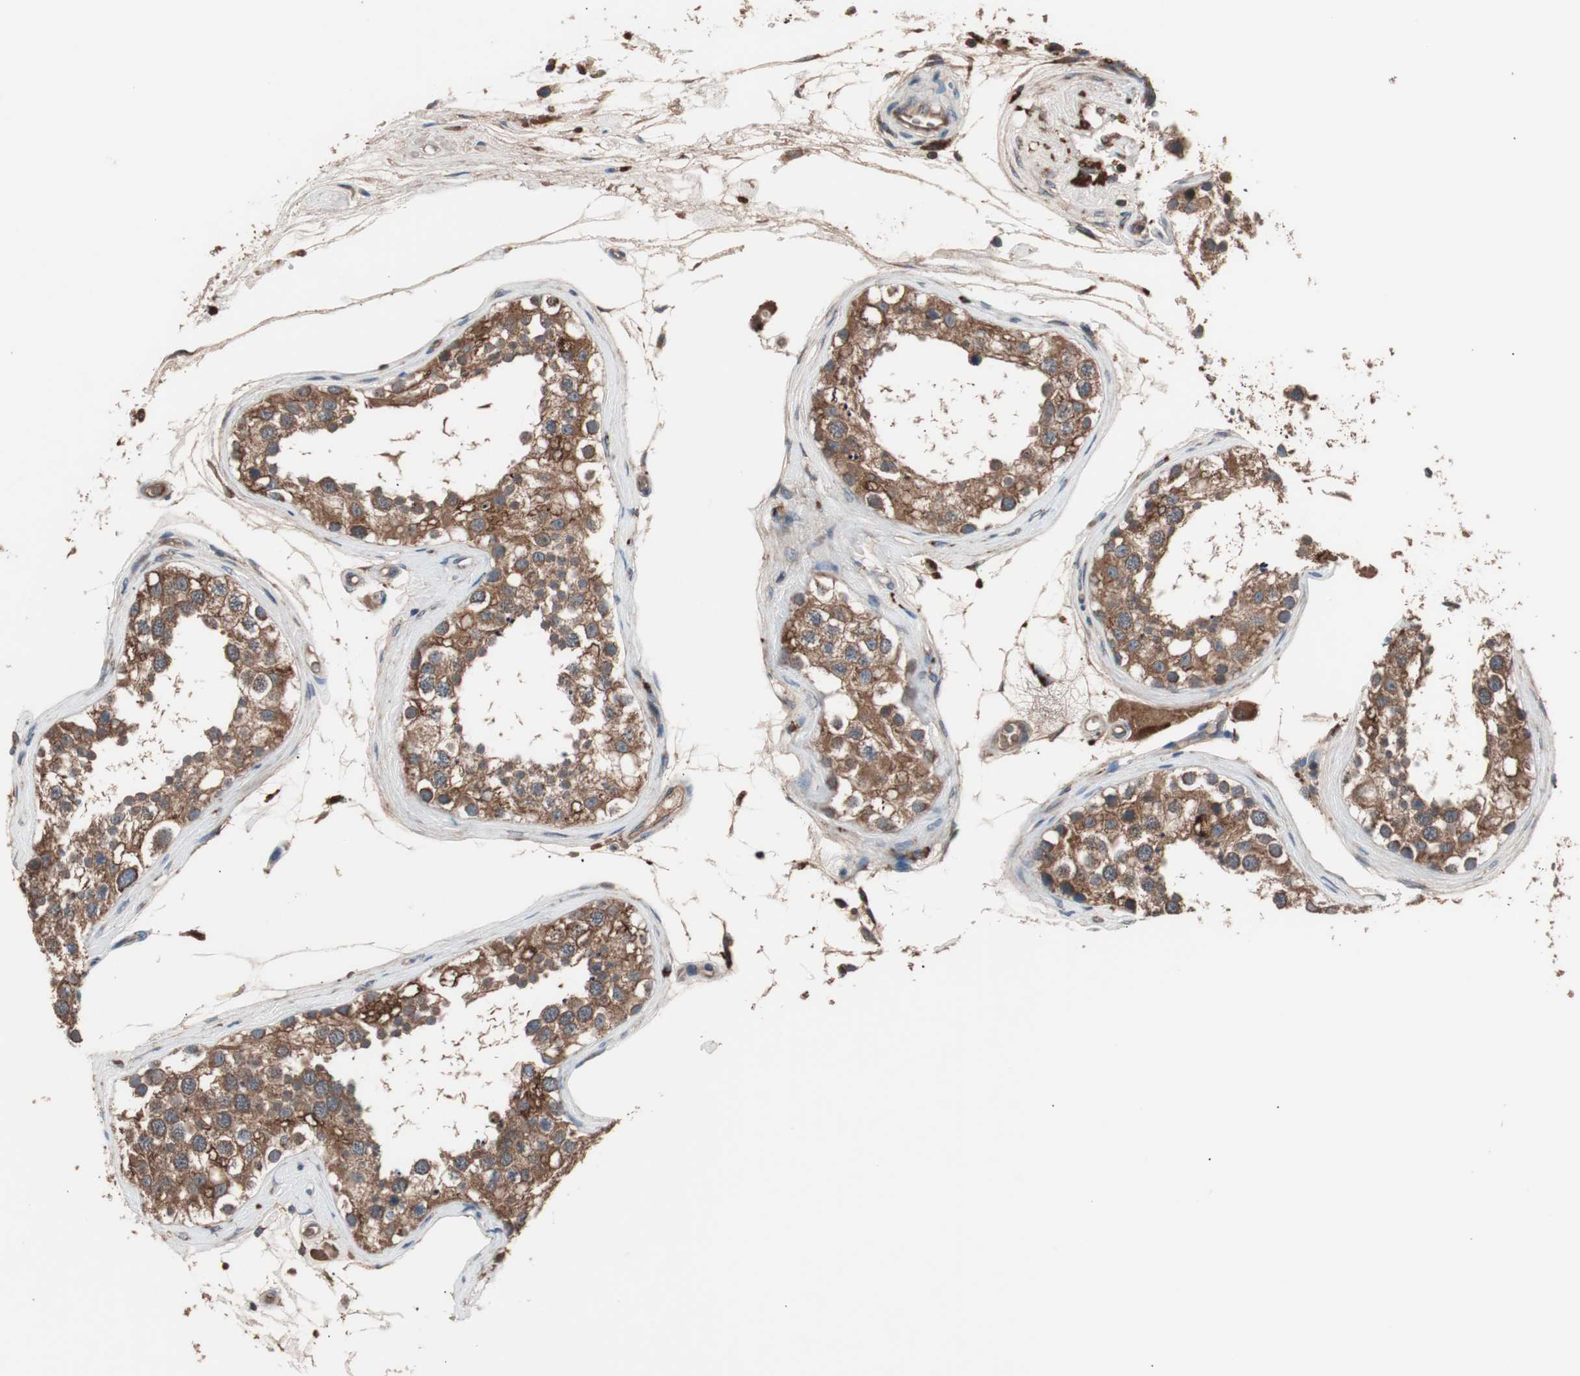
{"staining": {"intensity": "moderate", "quantity": ">75%", "location": "cytoplasmic/membranous"}, "tissue": "testis", "cell_type": "Cells in seminiferous ducts", "image_type": "normal", "snomed": [{"axis": "morphology", "description": "Normal tissue, NOS"}, {"axis": "topography", "description": "Testis"}], "caption": "A histopathology image showing moderate cytoplasmic/membranous staining in about >75% of cells in seminiferous ducts in benign testis, as visualized by brown immunohistochemical staining.", "gene": "GLYCTK", "patient": {"sex": "male", "age": 68}}